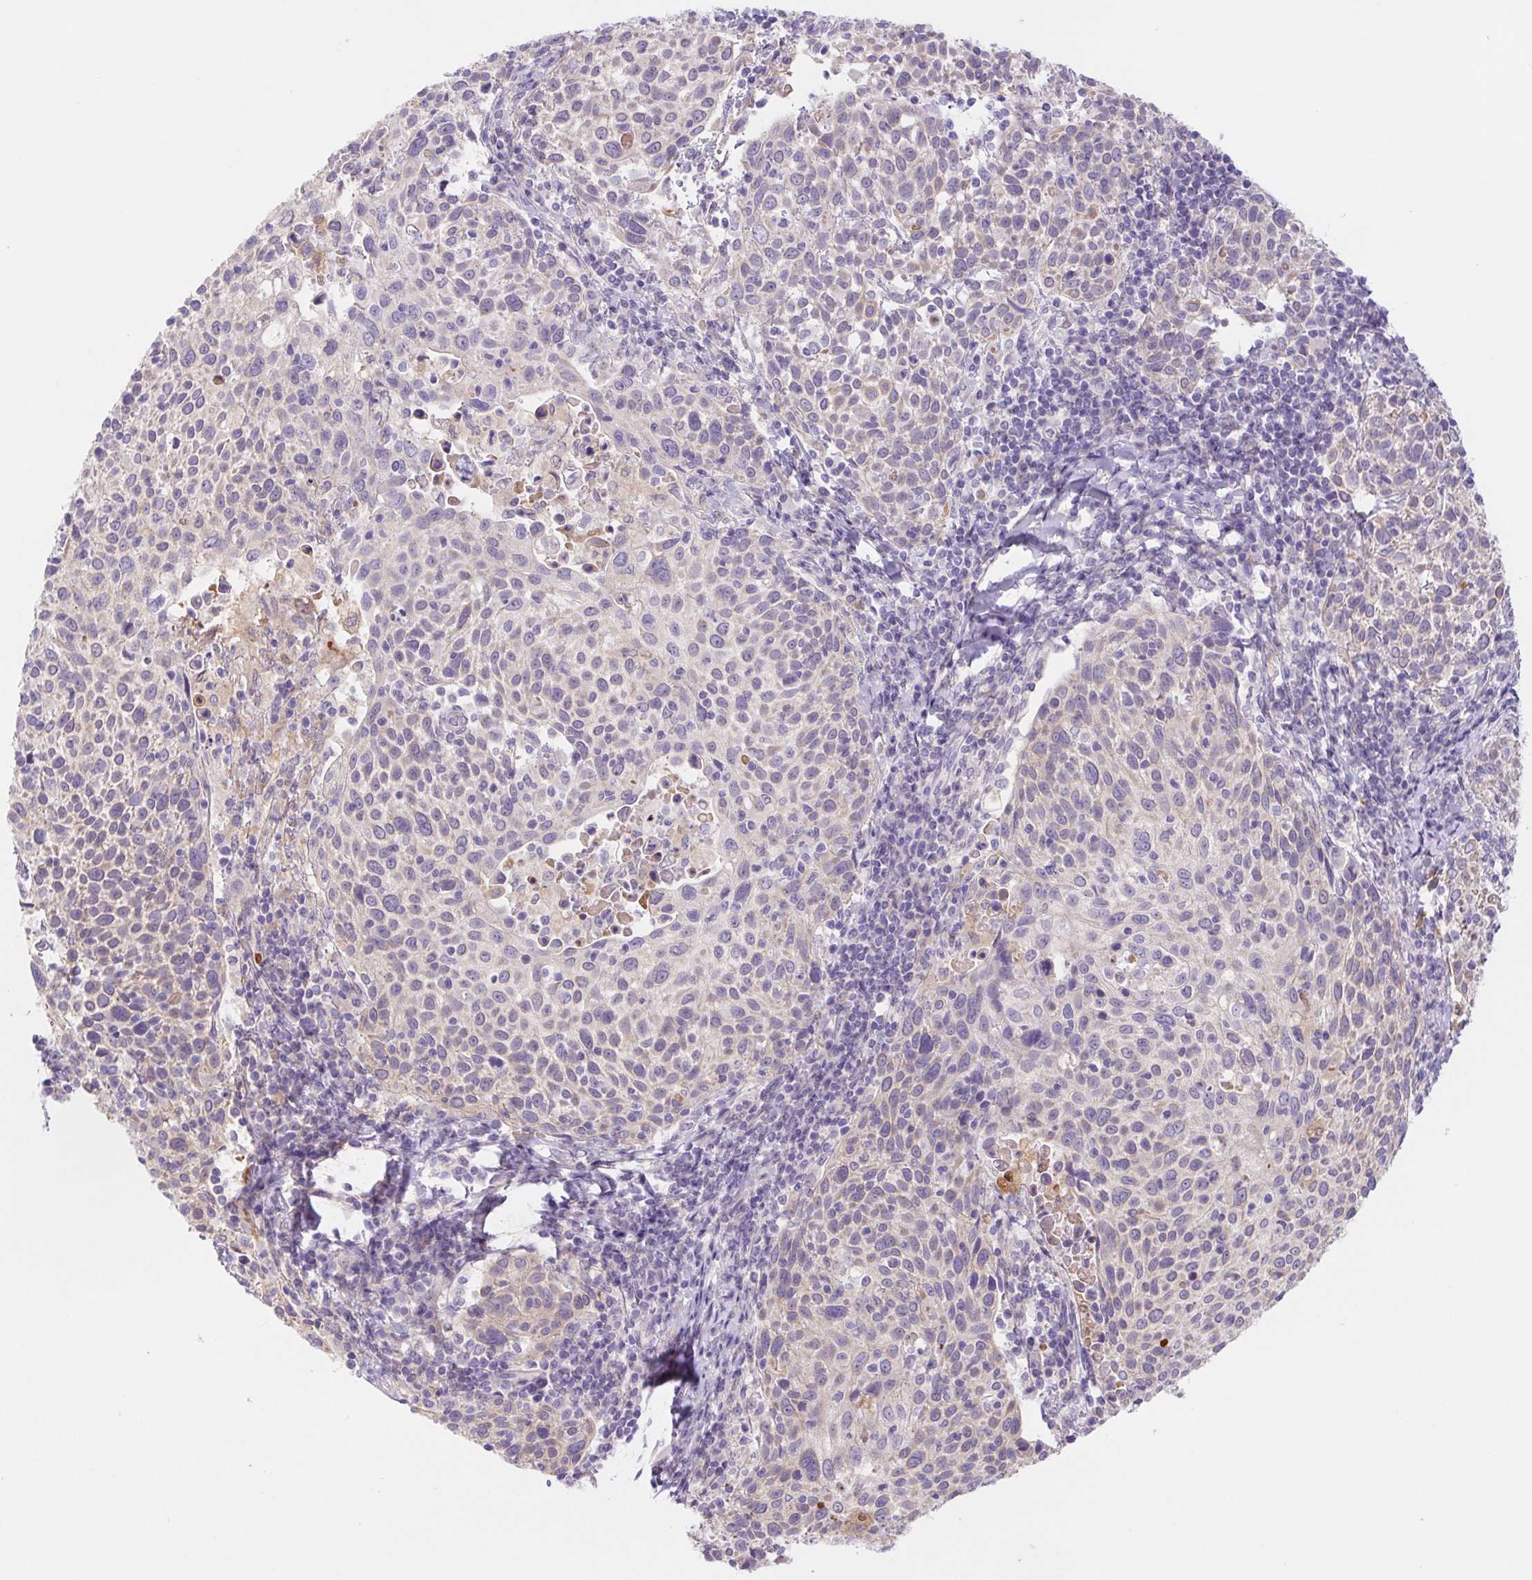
{"staining": {"intensity": "negative", "quantity": "none", "location": "none"}, "tissue": "cervical cancer", "cell_type": "Tumor cells", "image_type": "cancer", "snomed": [{"axis": "morphology", "description": "Squamous cell carcinoma, NOS"}, {"axis": "topography", "description": "Cervix"}], "caption": "This micrograph is of cervical squamous cell carcinoma stained with IHC to label a protein in brown with the nuclei are counter-stained blue. There is no positivity in tumor cells.", "gene": "DYNC2LI1", "patient": {"sex": "female", "age": 61}}